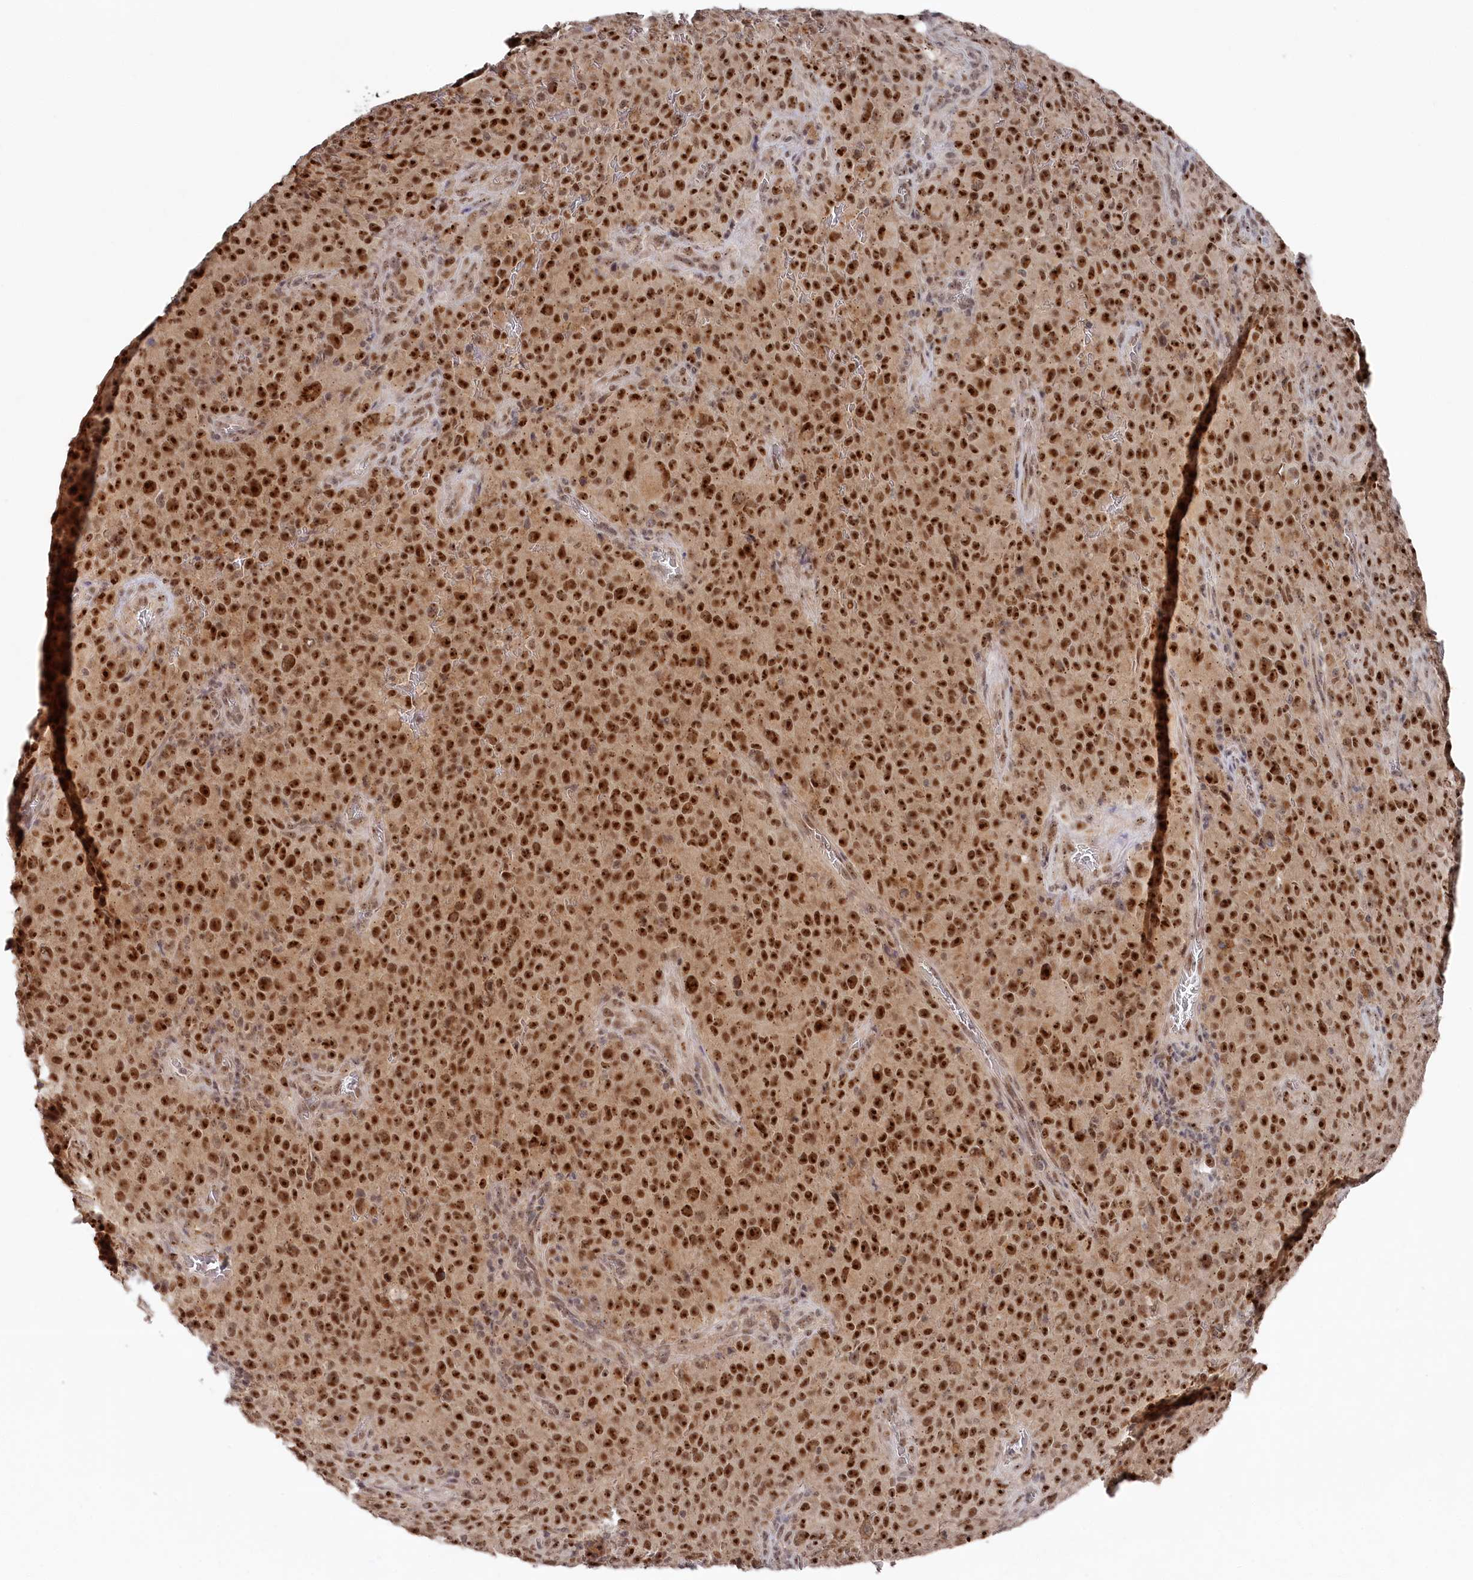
{"staining": {"intensity": "moderate", "quantity": ">75%", "location": "nuclear"}, "tissue": "melanoma", "cell_type": "Tumor cells", "image_type": "cancer", "snomed": [{"axis": "morphology", "description": "Malignant melanoma, NOS"}, {"axis": "topography", "description": "Skin"}], "caption": "Melanoma stained for a protein demonstrates moderate nuclear positivity in tumor cells. (DAB (3,3'-diaminobenzidine) IHC with brightfield microscopy, high magnification).", "gene": "EXOSC1", "patient": {"sex": "female", "age": 82}}